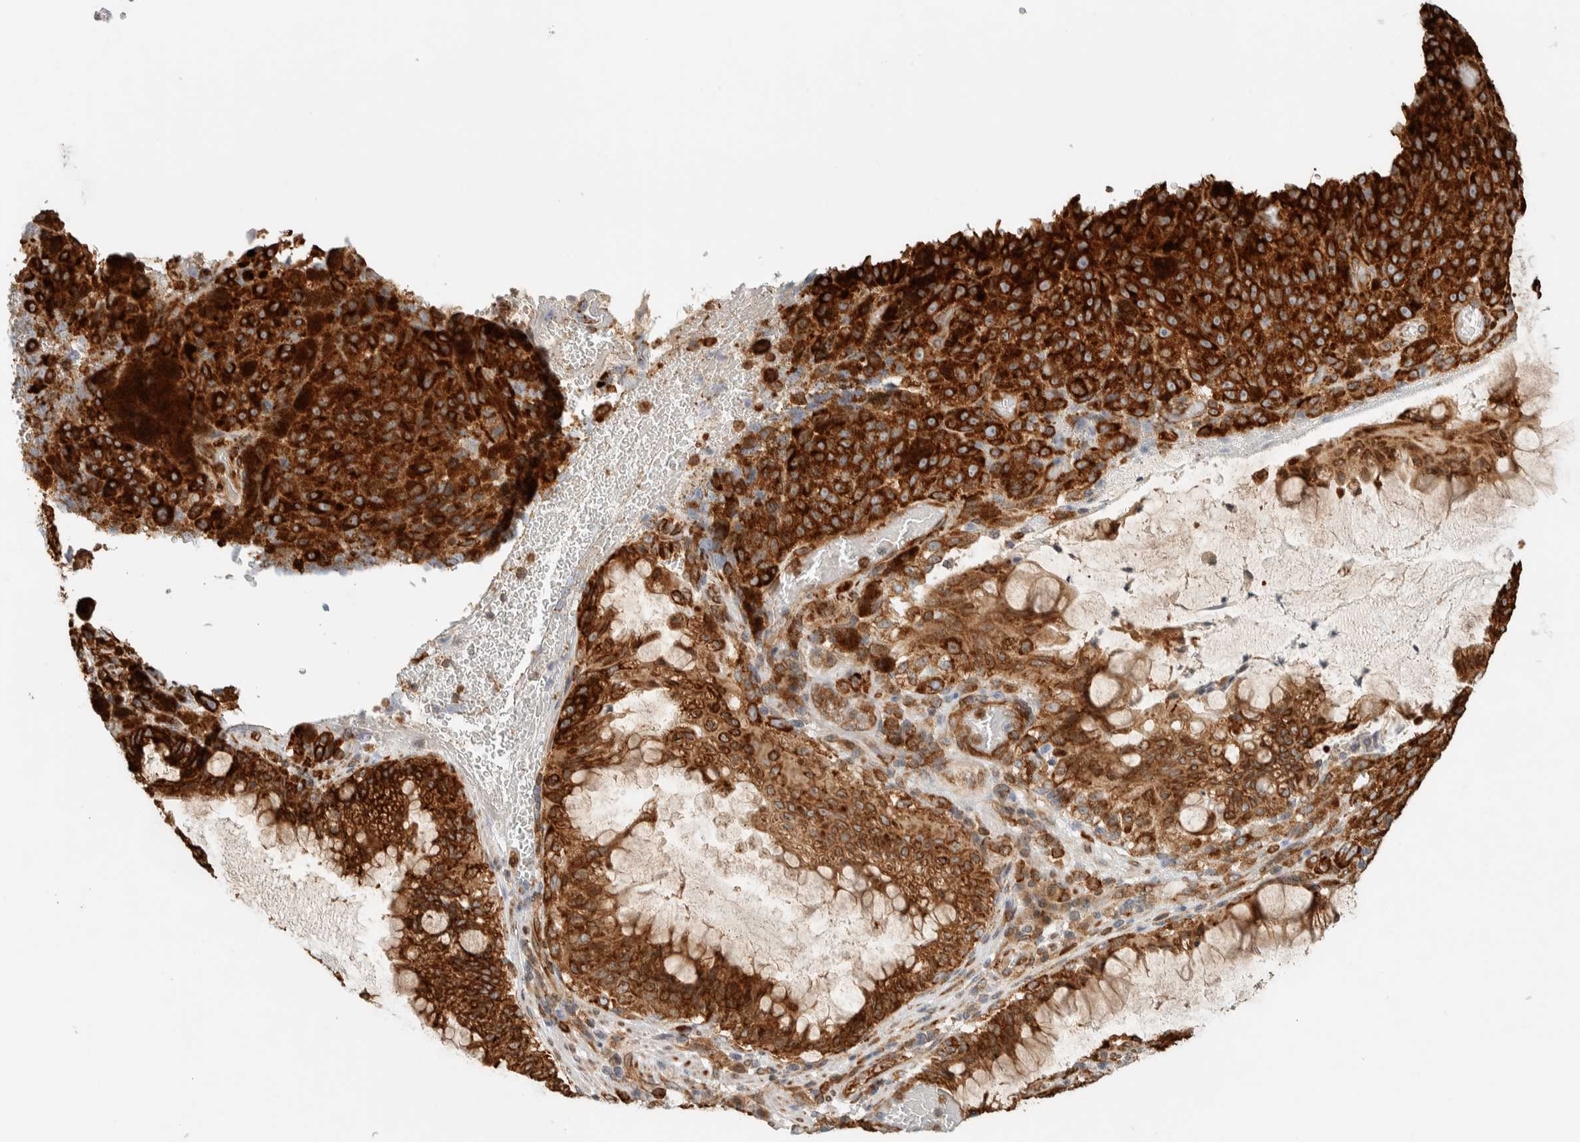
{"staining": {"intensity": "strong", "quantity": ">75%", "location": "cytoplasmic/membranous"}, "tissue": "melanoma", "cell_type": "Tumor cells", "image_type": "cancer", "snomed": [{"axis": "morphology", "description": "Malignant melanoma, NOS"}, {"axis": "topography", "description": "Rectum"}], "caption": "About >75% of tumor cells in malignant melanoma reveal strong cytoplasmic/membranous protein staining as visualized by brown immunohistochemical staining.", "gene": "LLGL2", "patient": {"sex": "female", "age": 81}}